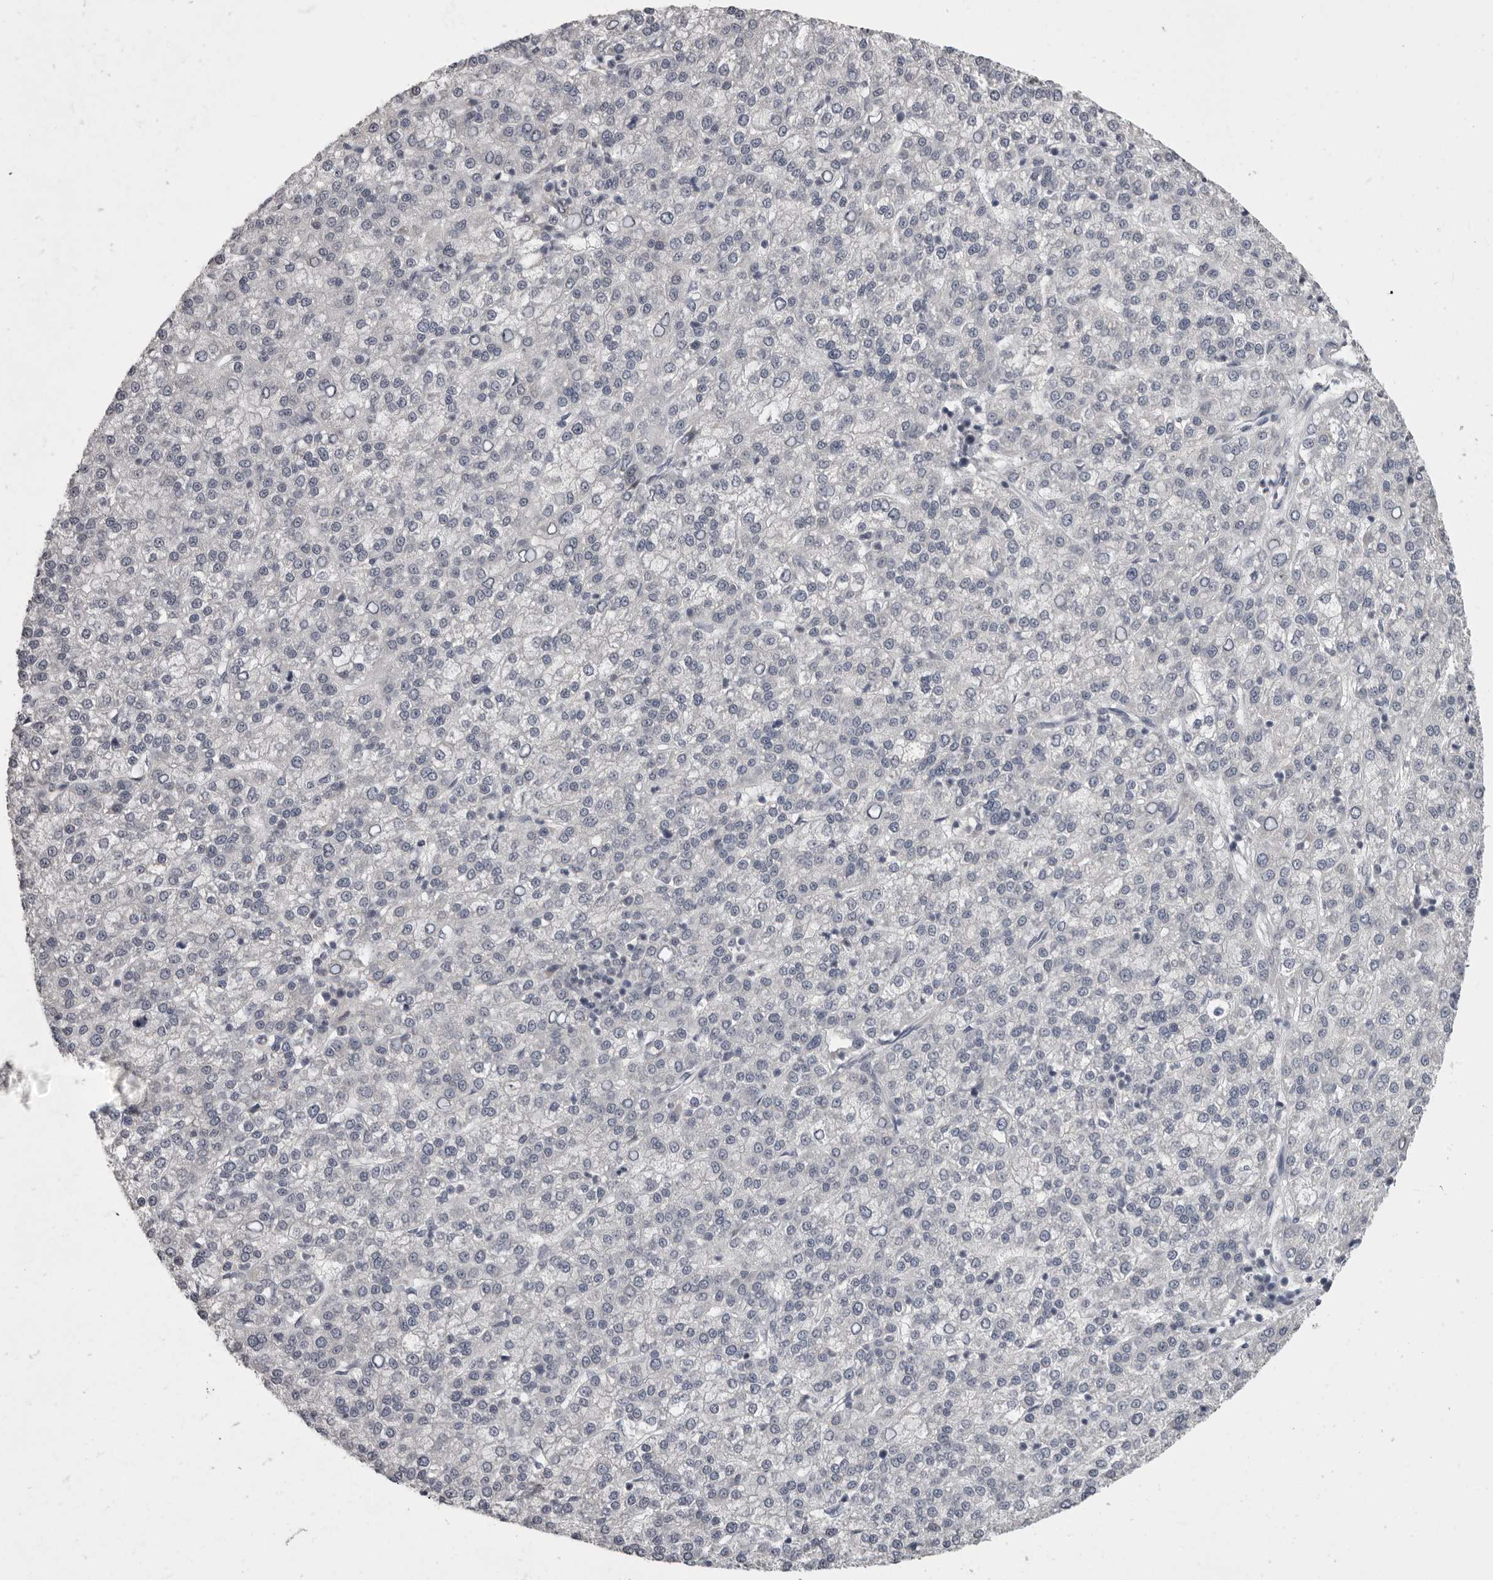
{"staining": {"intensity": "negative", "quantity": "none", "location": "none"}, "tissue": "liver cancer", "cell_type": "Tumor cells", "image_type": "cancer", "snomed": [{"axis": "morphology", "description": "Carcinoma, Hepatocellular, NOS"}, {"axis": "topography", "description": "Liver"}], "caption": "This is an immunohistochemistry (IHC) histopathology image of human liver cancer (hepatocellular carcinoma). There is no staining in tumor cells.", "gene": "MRTO4", "patient": {"sex": "female", "age": 58}}